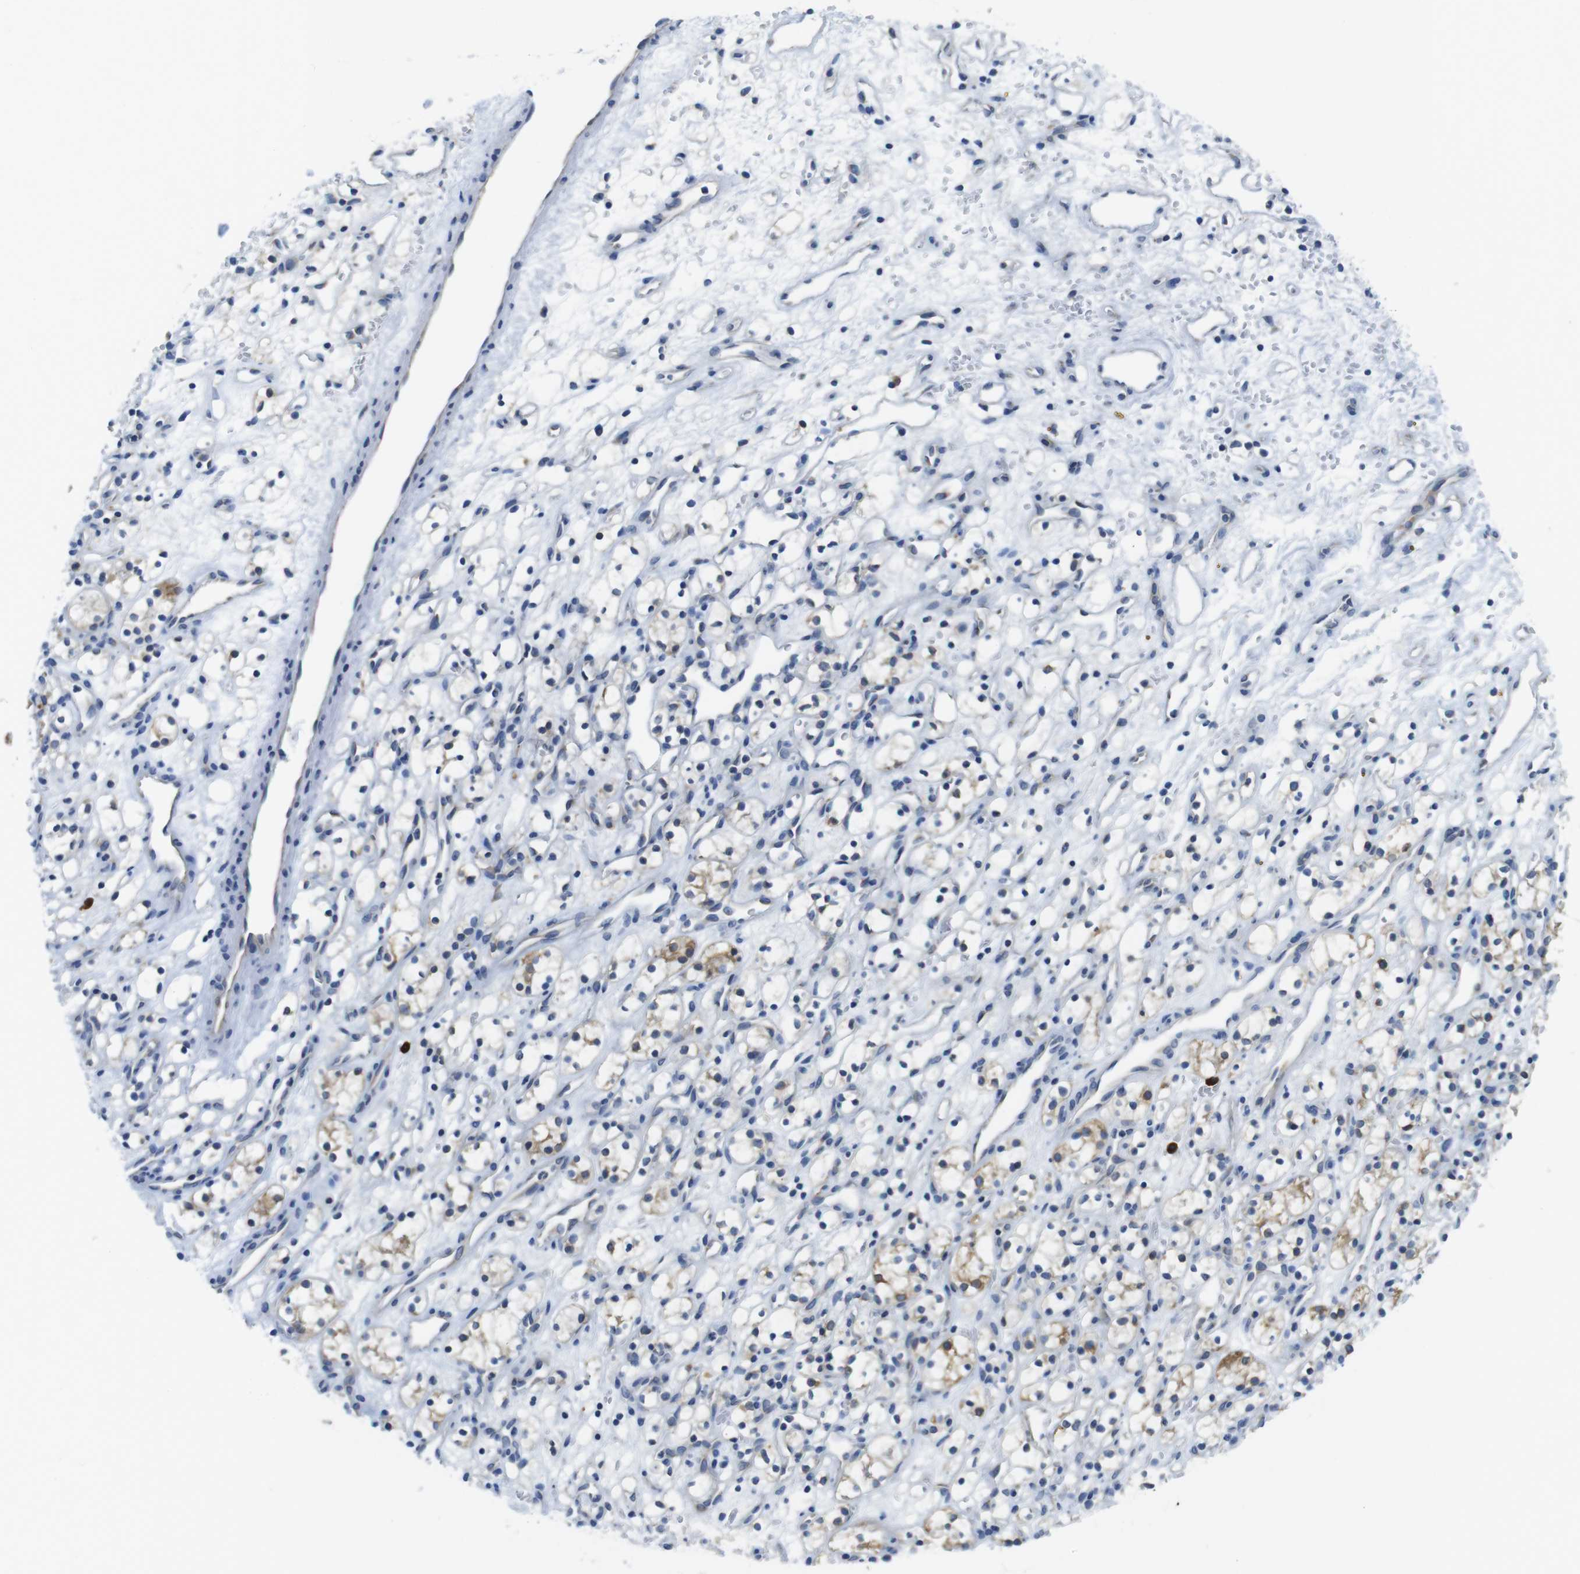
{"staining": {"intensity": "weak", "quantity": "25%-75%", "location": "cytoplasmic/membranous"}, "tissue": "renal cancer", "cell_type": "Tumor cells", "image_type": "cancer", "snomed": [{"axis": "morphology", "description": "Adenocarcinoma, NOS"}, {"axis": "topography", "description": "Kidney"}], "caption": "Immunohistochemical staining of renal cancer (adenocarcinoma) exhibits low levels of weak cytoplasmic/membranous protein positivity in approximately 25%-75% of tumor cells. The protein of interest is stained brown, and the nuclei are stained in blue (DAB (3,3'-diaminobenzidine) IHC with brightfield microscopy, high magnification).", "gene": "CLPTM1L", "patient": {"sex": "female", "age": 60}}